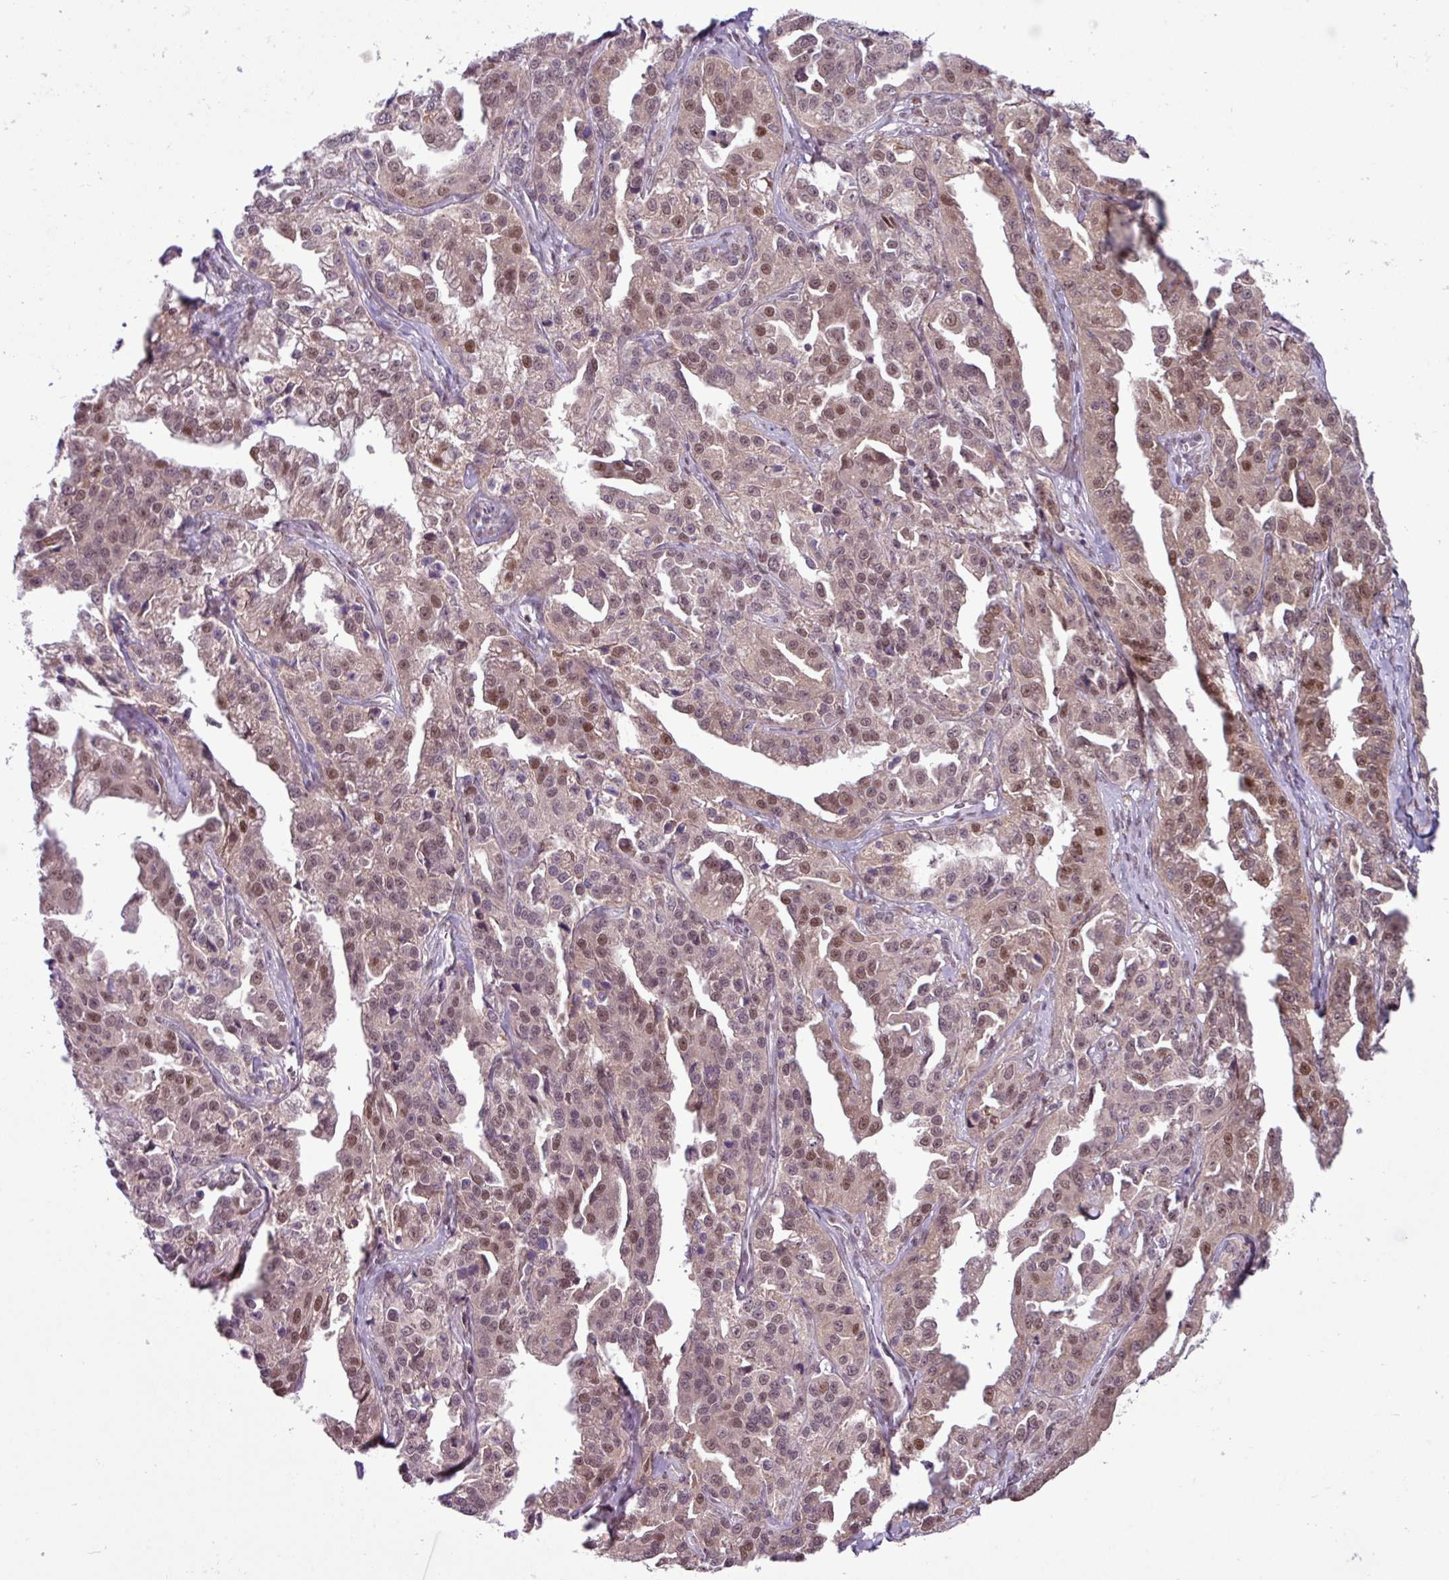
{"staining": {"intensity": "moderate", "quantity": ">75%", "location": "nuclear"}, "tissue": "ovarian cancer", "cell_type": "Tumor cells", "image_type": "cancer", "snomed": [{"axis": "morphology", "description": "Cystadenocarcinoma, serous, NOS"}, {"axis": "topography", "description": "Ovary"}], "caption": "Ovarian cancer (serous cystadenocarcinoma) was stained to show a protein in brown. There is medium levels of moderate nuclear expression in about >75% of tumor cells.", "gene": "NOTCH2", "patient": {"sex": "female", "age": 75}}